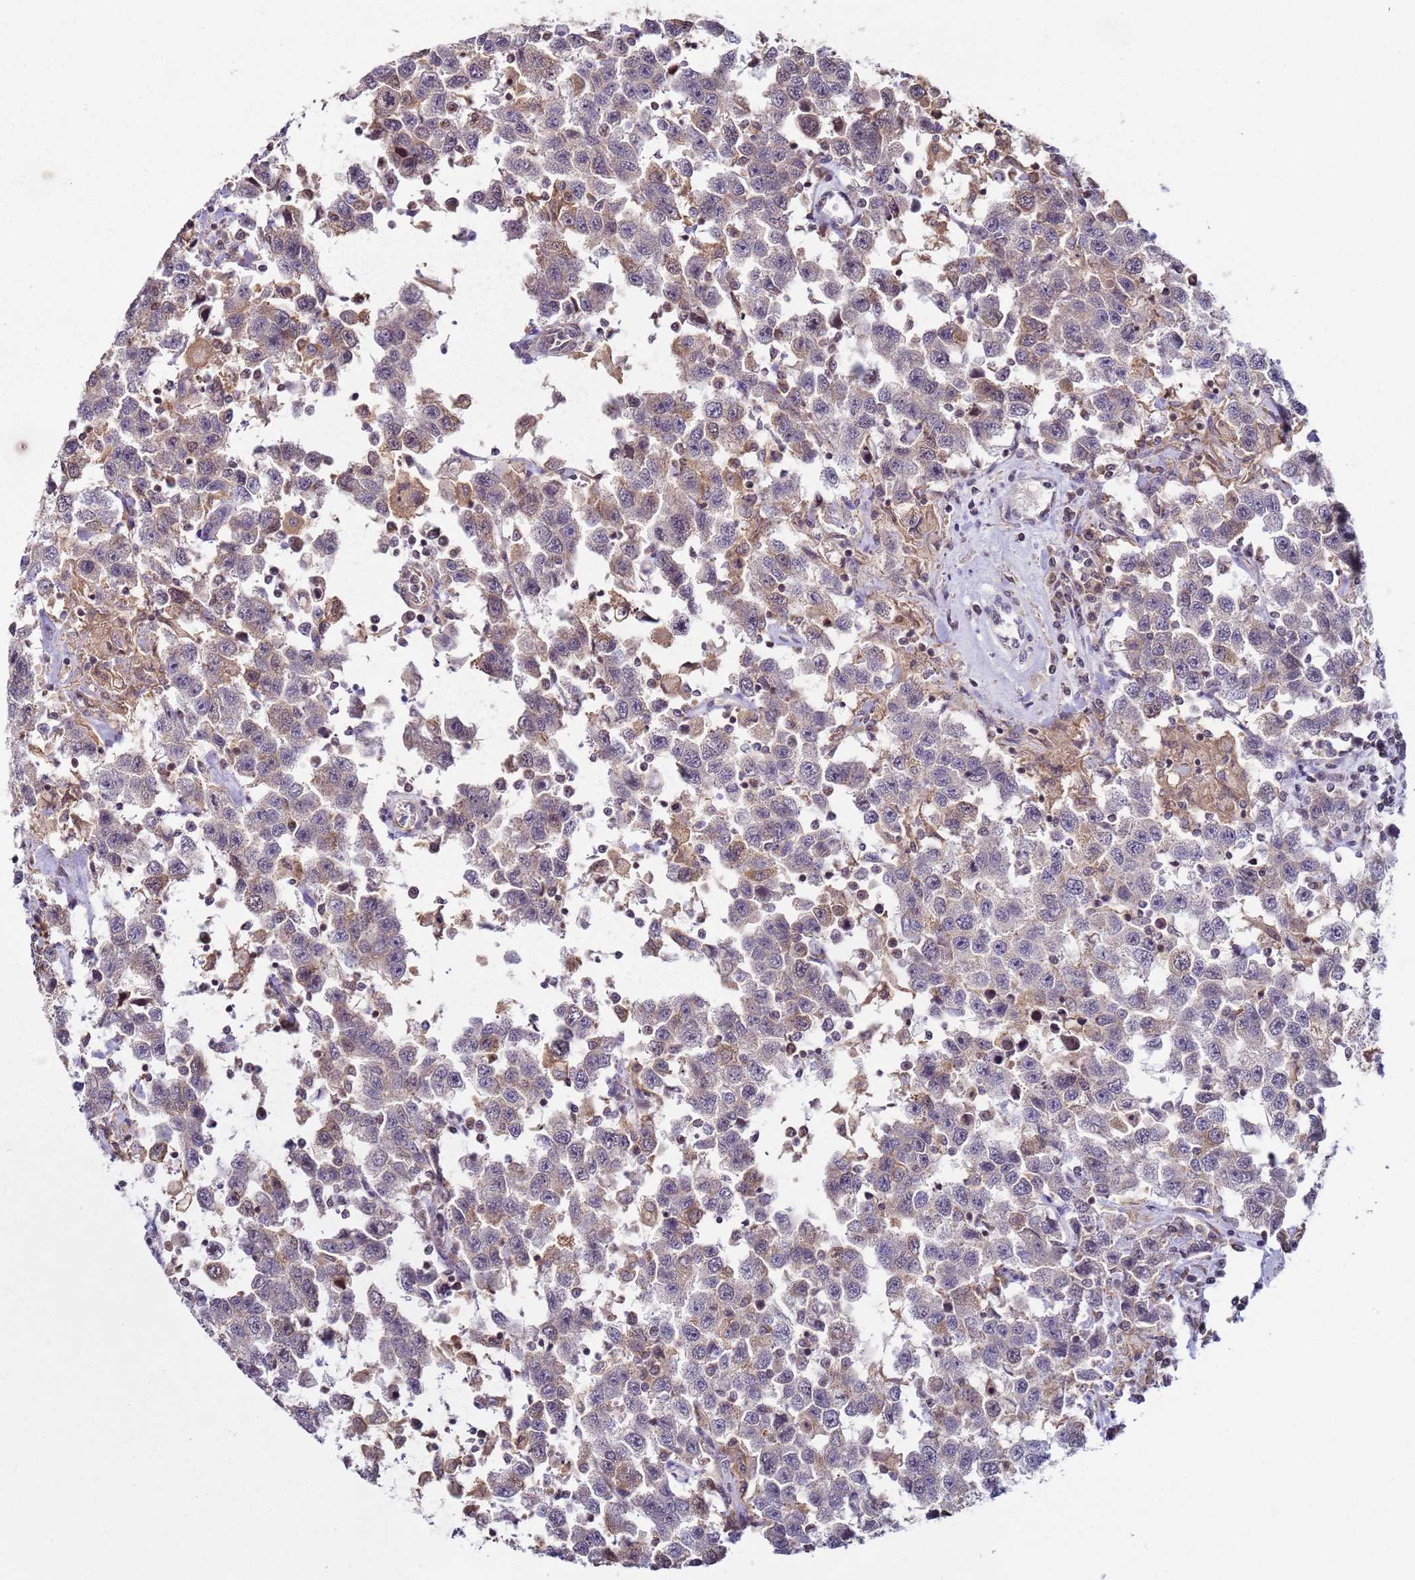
{"staining": {"intensity": "weak", "quantity": "<25%", "location": "cytoplasmic/membranous"}, "tissue": "testis cancer", "cell_type": "Tumor cells", "image_type": "cancer", "snomed": [{"axis": "morphology", "description": "Seminoma, NOS"}, {"axis": "topography", "description": "Testis"}], "caption": "High power microscopy image of an IHC image of seminoma (testis), revealing no significant positivity in tumor cells.", "gene": "SNAPC4", "patient": {"sex": "male", "age": 41}}